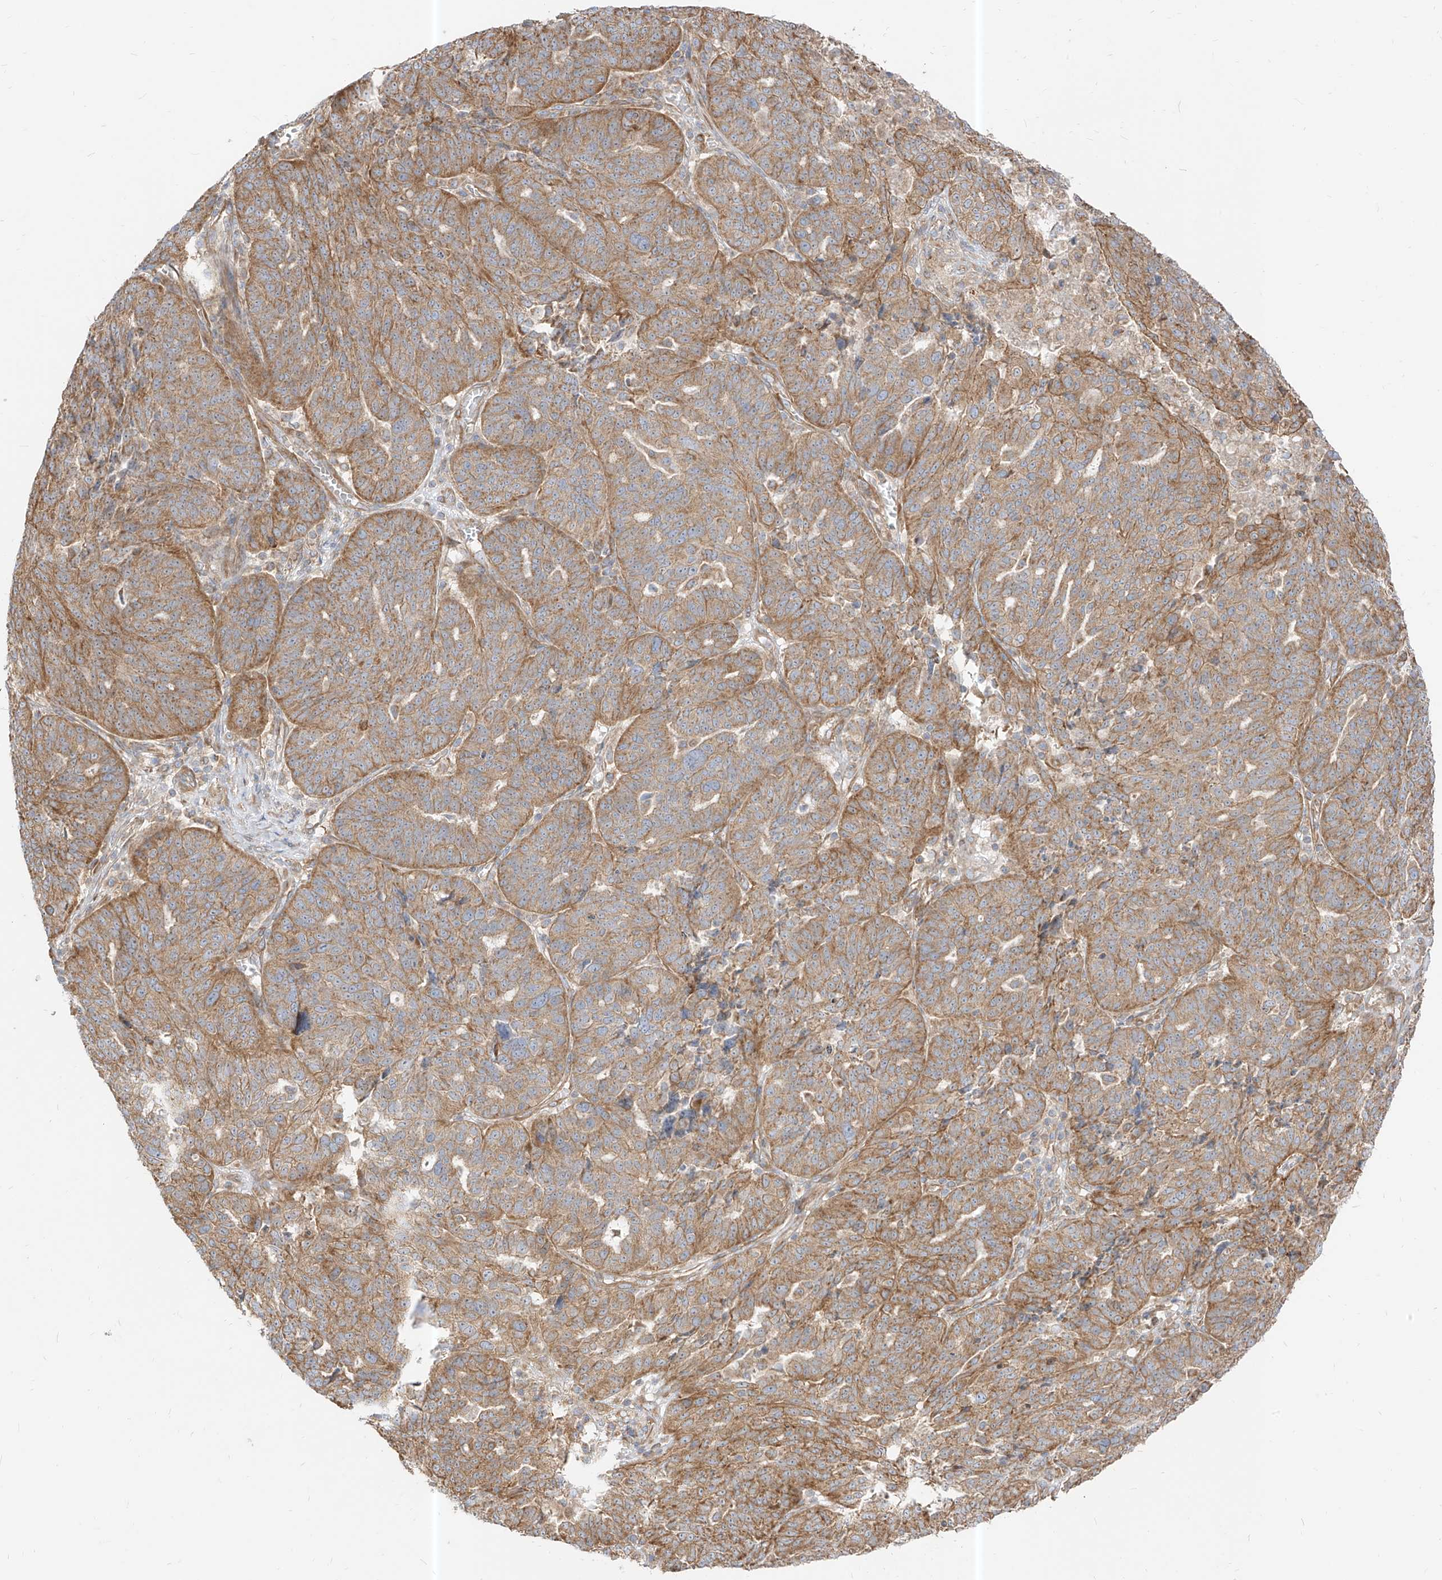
{"staining": {"intensity": "moderate", "quantity": ">75%", "location": "cytoplasmic/membranous"}, "tissue": "ovarian cancer", "cell_type": "Tumor cells", "image_type": "cancer", "snomed": [{"axis": "morphology", "description": "Cystadenocarcinoma, serous, NOS"}, {"axis": "topography", "description": "Ovary"}], "caption": "Moderate cytoplasmic/membranous protein staining is seen in about >75% of tumor cells in ovarian cancer. (brown staining indicates protein expression, while blue staining denotes nuclei).", "gene": "PLCL1", "patient": {"sex": "female", "age": 59}}